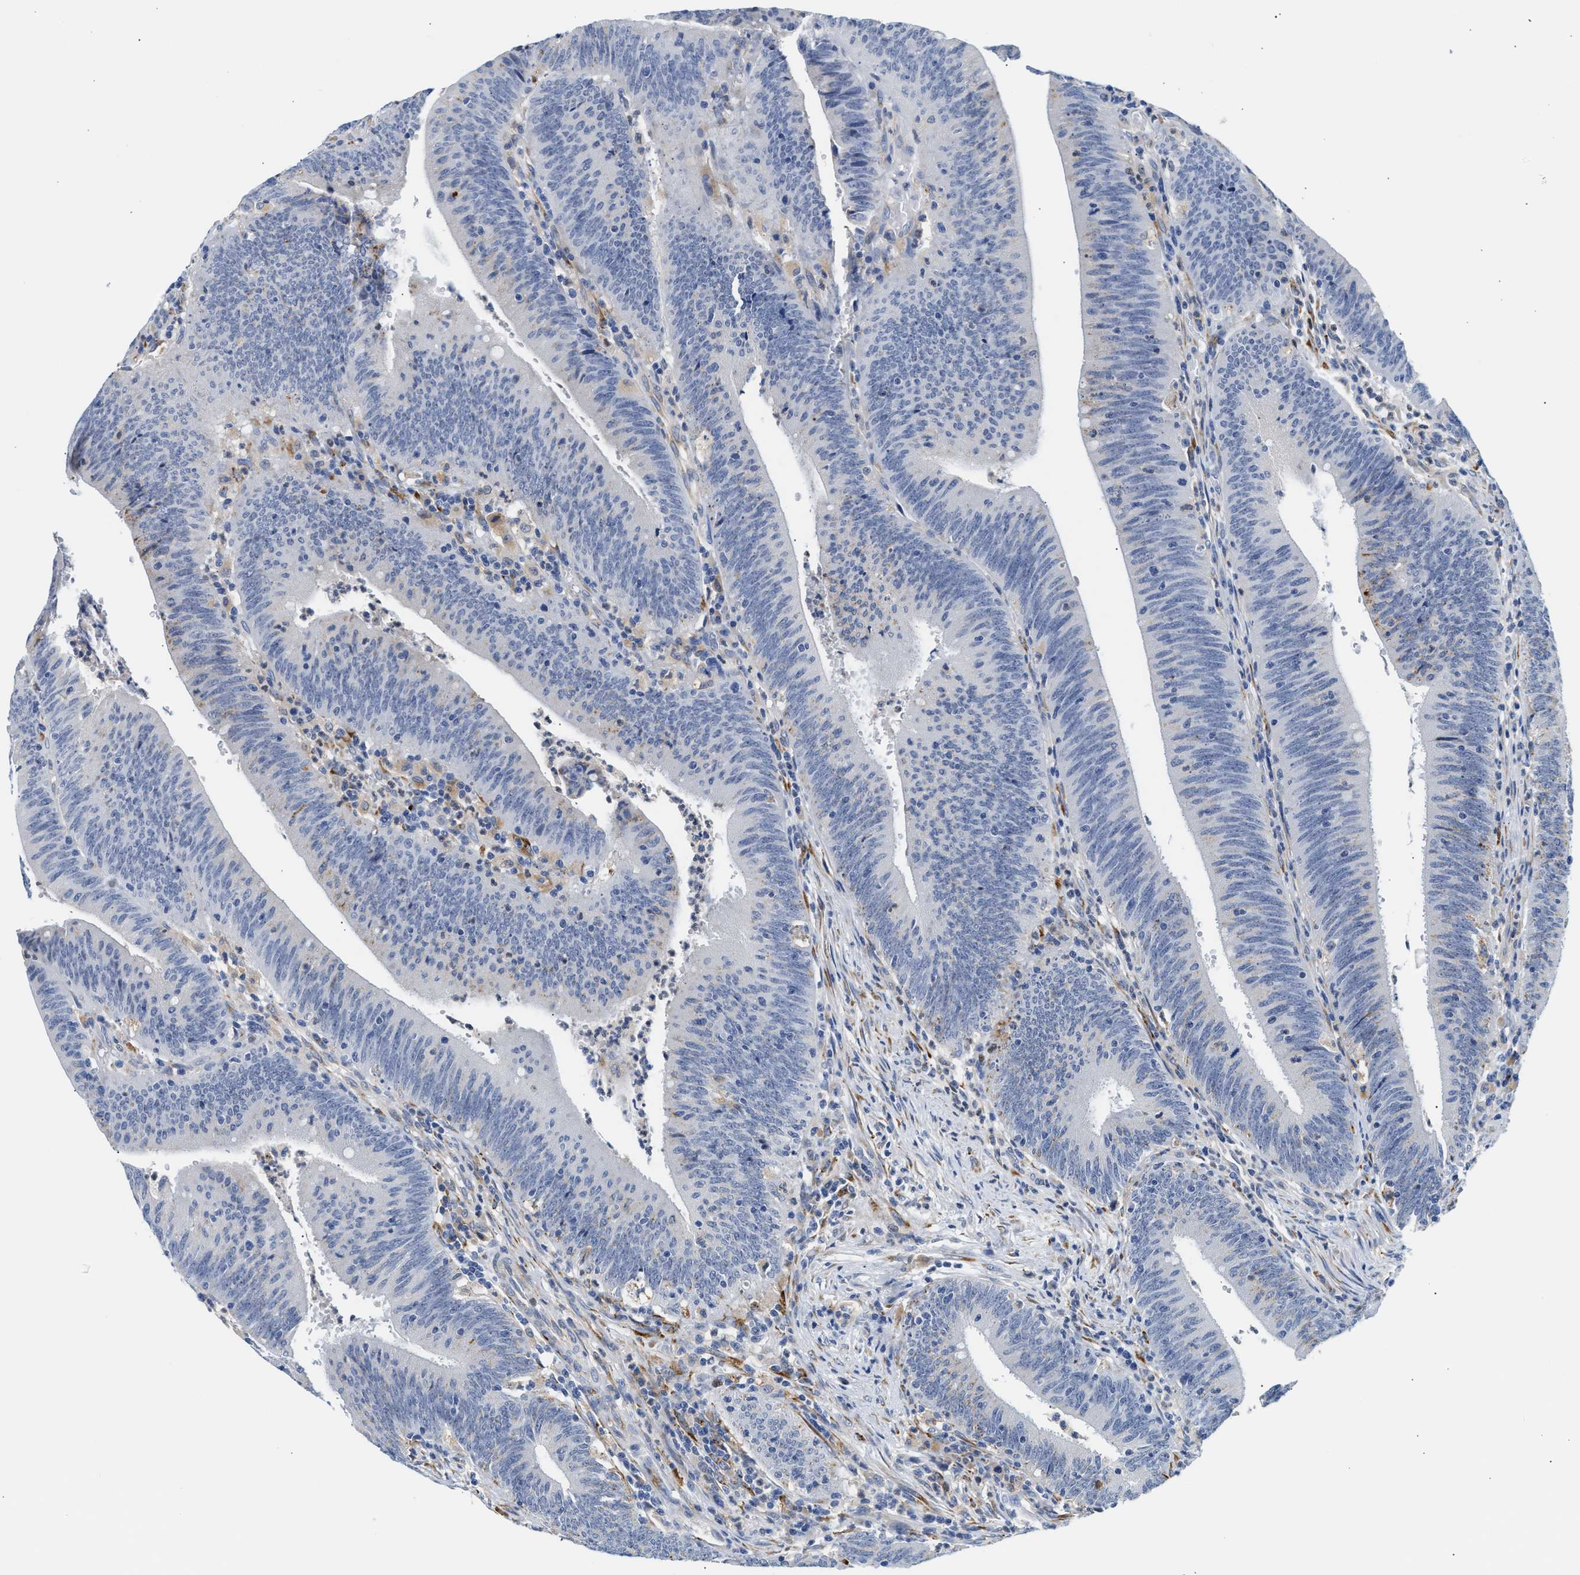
{"staining": {"intensity": "negative", "quantity": "none", "location": "none"}, "tissue": "colorectal cancer", "cell_type": "Tumor cells", "image_type": "cancer", "snomed": [{"axis": "morphology", "description": "Normal tissue, NOS"}, {"axis": "morphology", "description": "Adenocarcinoma, NOS"}, {"axis": "topography", "description": "Rectum"}], "caption": "Immunohistochemical staining of colorectal cancer (adenocarcinoma) demonstrates no significant positivity in tumor cells.", "gene": "PPM1L", "patient": {"sex": "female", "age": 66}}